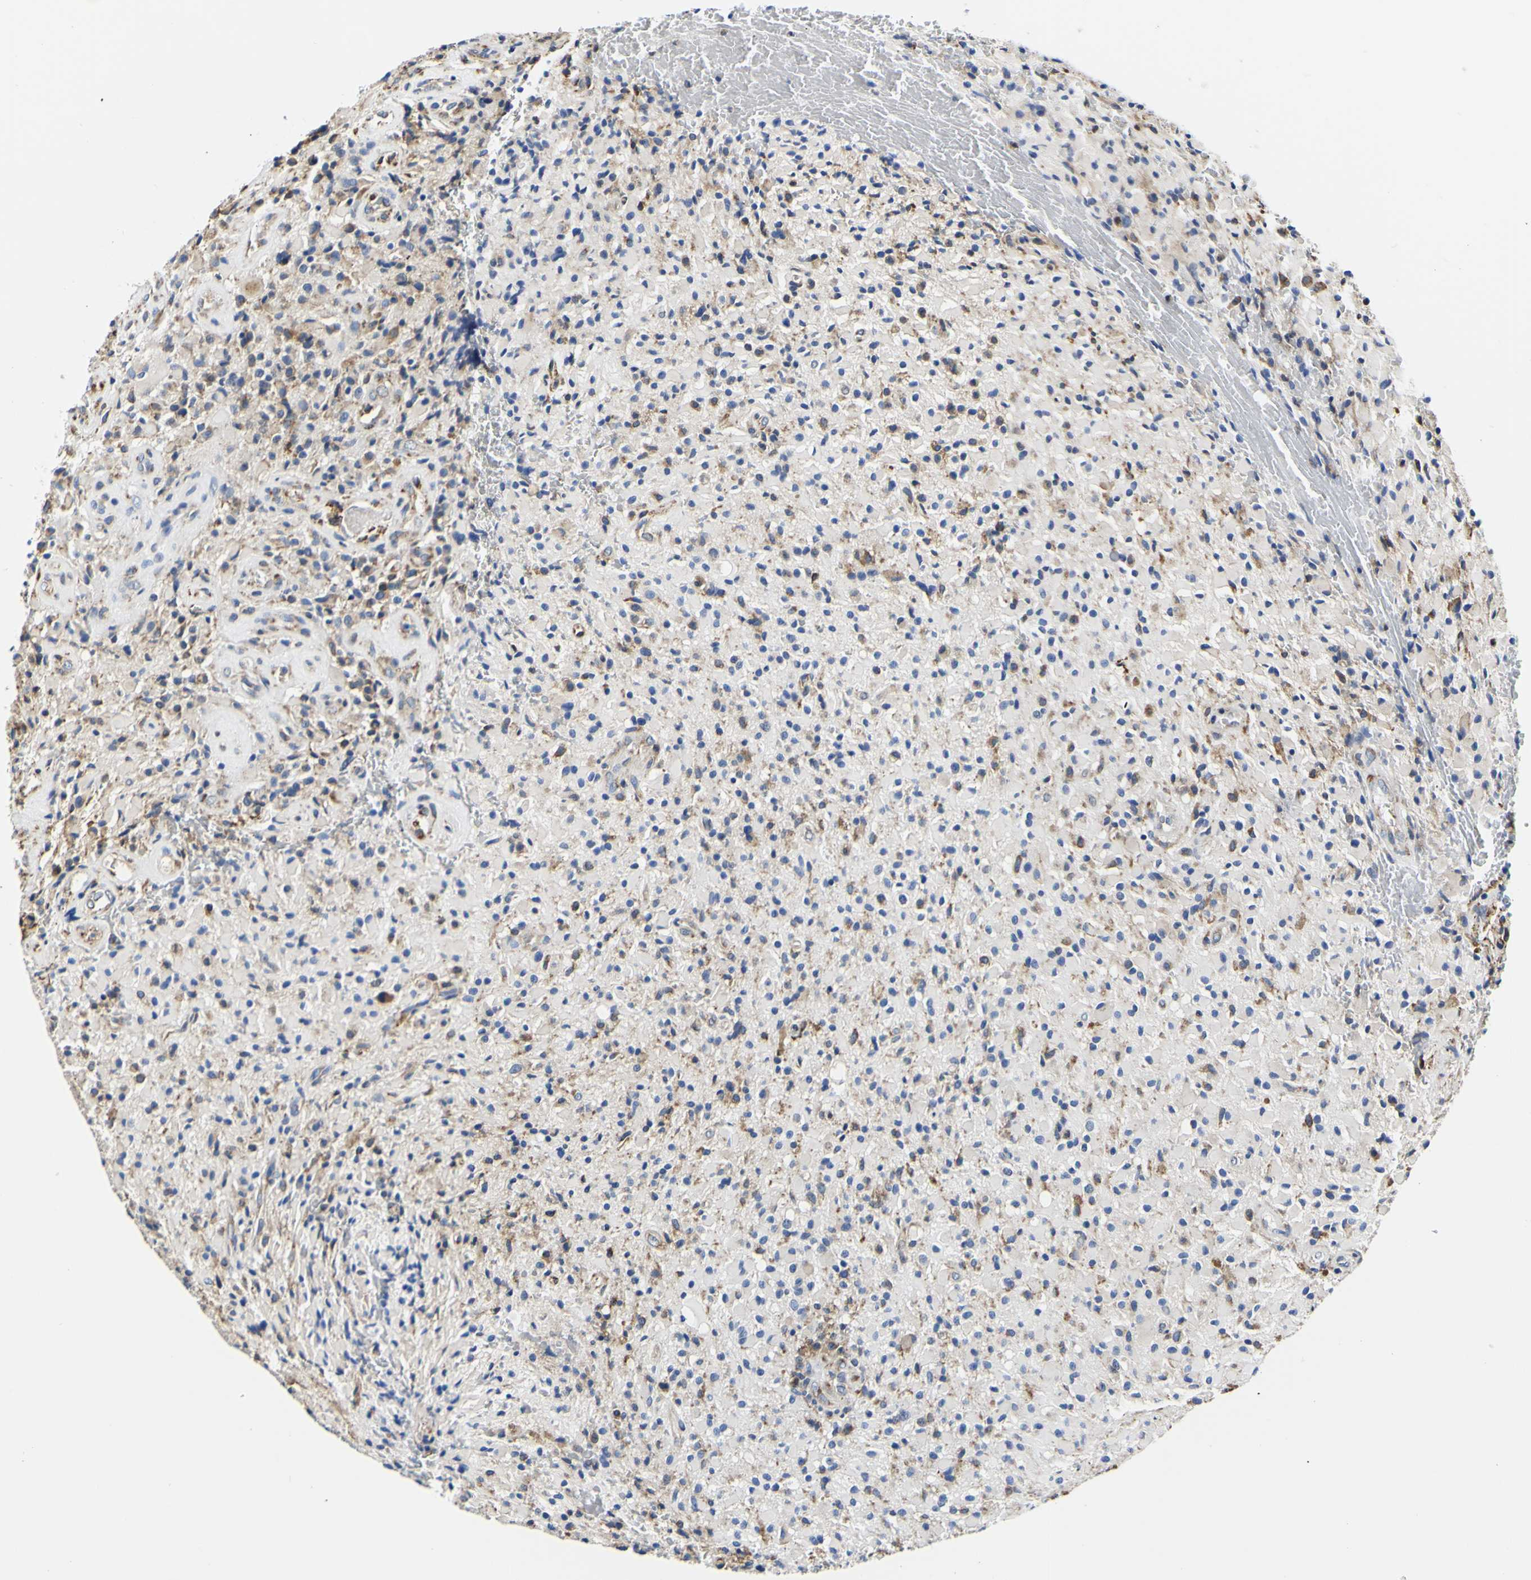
{"staining": {"intensity": "moderate", "quantity": "<25%", "location": "cytoplasmic/membranous"}, "tissue": "glioma", "cell_type": "Tumor cells", "image_type": "cancer", "snomed": [{"axis": "morphology", "description": "Glioma, malignant, High grade"}, {"axis": "topography", "description": "Brain"}], "caption": "Moderate cytoplasmic/membranous expression is present in about <25% of tumor cells in malignant glioma (high-grade).", "gene": "P4HB", "patient": {"sex": "male", "age": 71}}